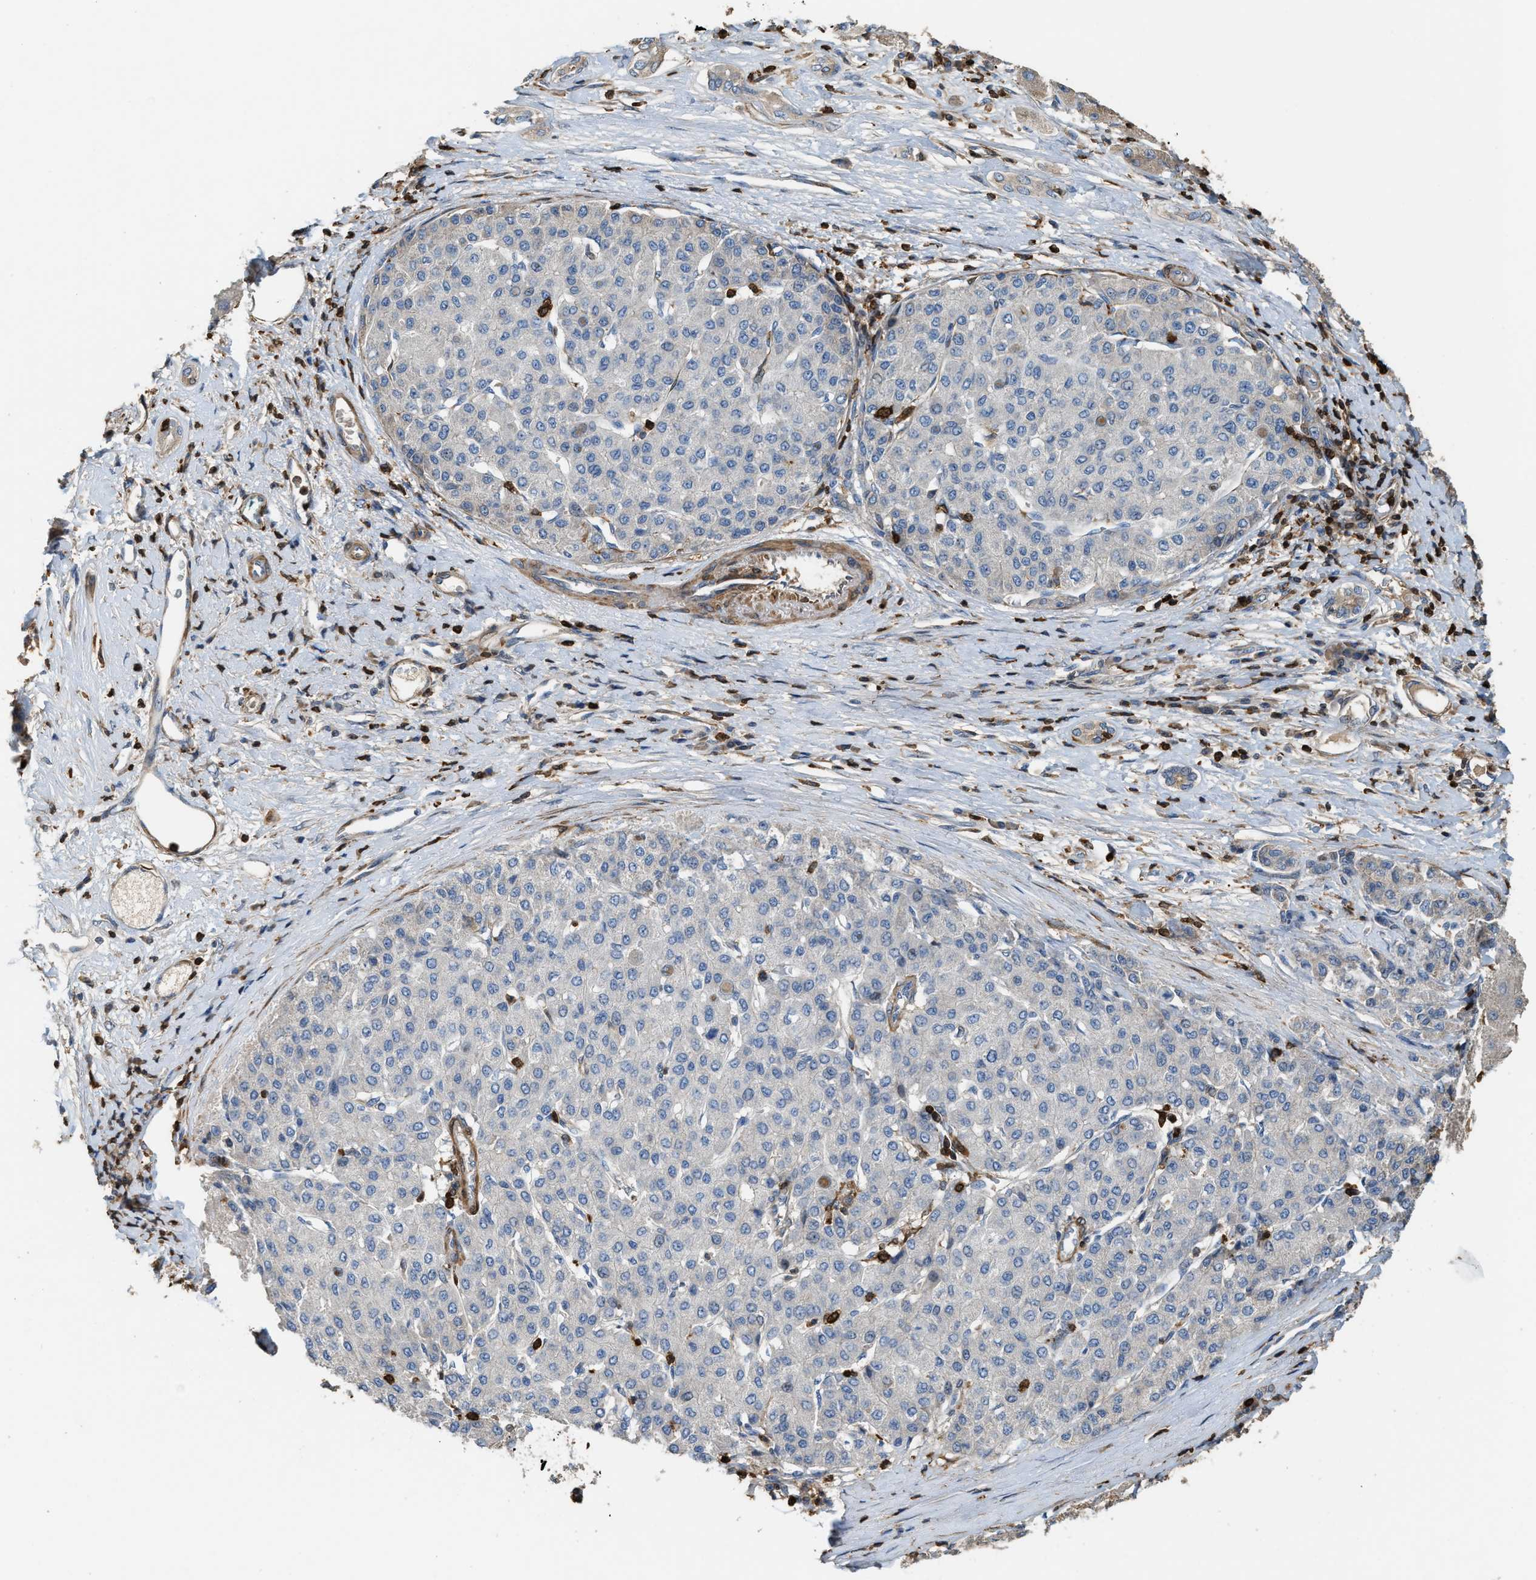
{"staining": {"intensity": "negative", "quantity": "none", "location": "none"}, "tissue": "liver cancer", "cell_type": "Tumor cells", "image_type": "cancer", "snomed": [{"axis": "morphology", "description": "Carcinoma, Hepatocellular, NOS"}, {"axis": "topography", "description": "Liver"}], "caption": "Tumor cells are negative for protein expression in human liver cancer (hepatocellular carcinoma).", "gene": "SERPINB5", "patient": {"sex": "male", "age": 65}}